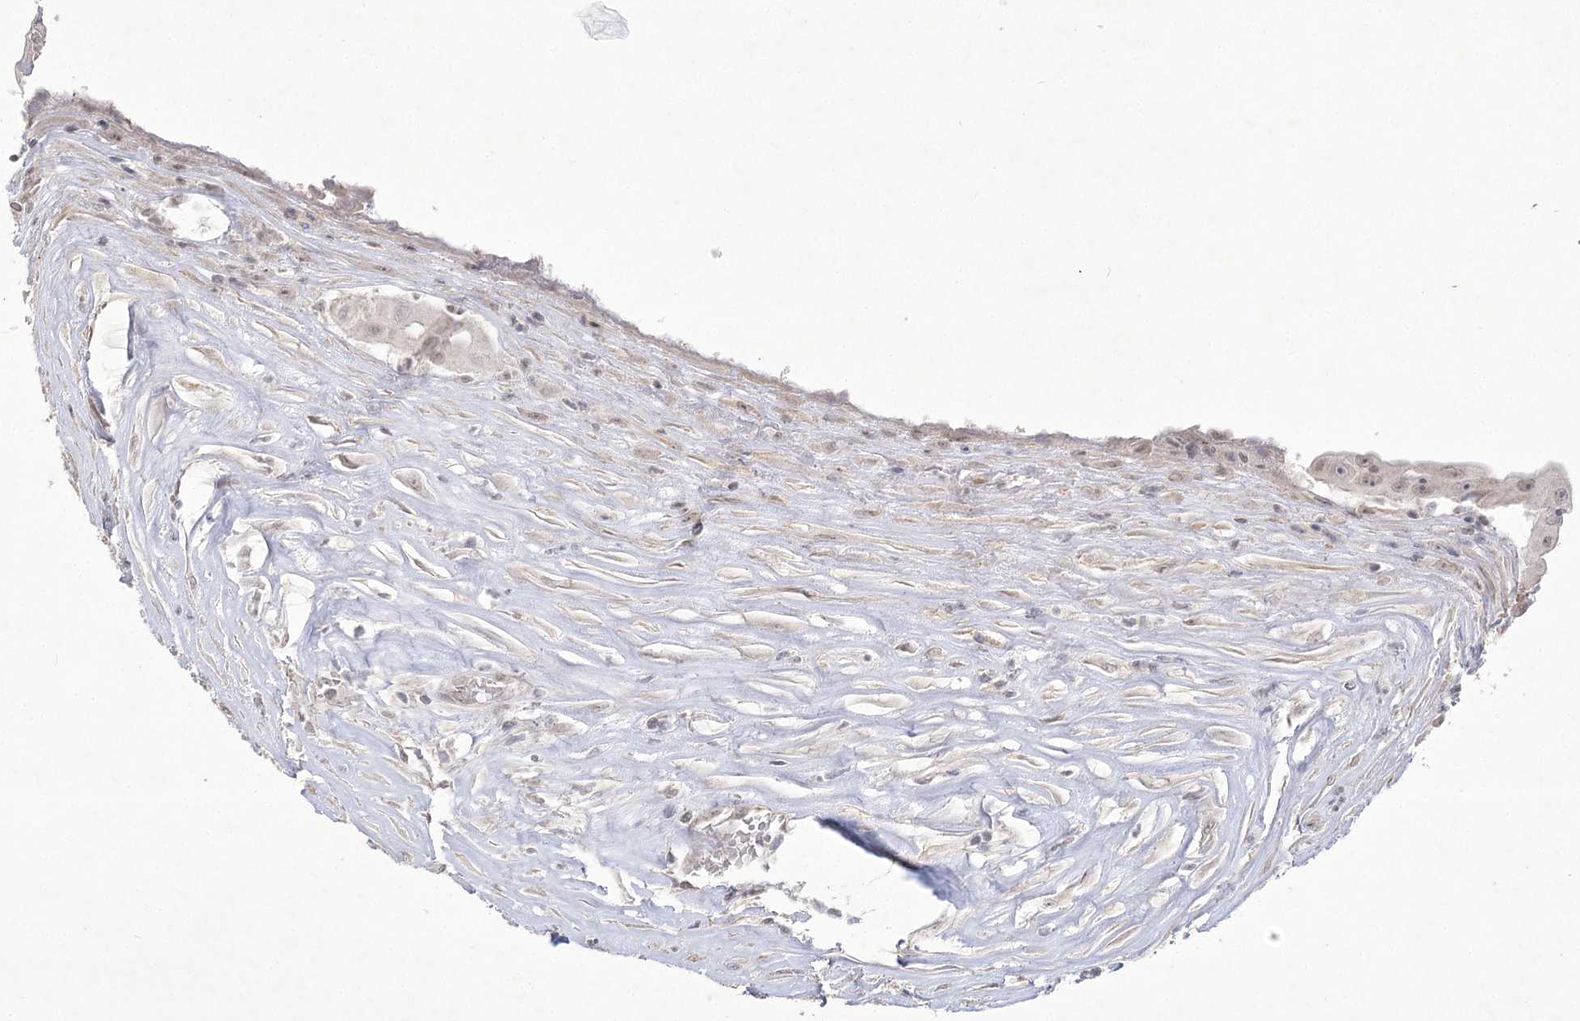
{"staining": {"intensity": "weak", "quantity": ">75%", "location": "nuclear"}, "tissue": "thyroid cancer", "cell_type": "Tumor cells", "image_type": "cancer", "snomed": [{"axis": "morphology", "description": "Papillary adenocarcinoma, NOS"}, {"axis": "topography", "description": "Thyroid gland"}], "caption": "Protein staining of thyroid papillary adenocarcinoma tissue reveals weak nuclear expression in approximately >75% of tumor cells. (DAB IHC with brightfield microscopy, high magnification).", "gene": "AMTN", "patient": {"sex": "male", "age": 77}}